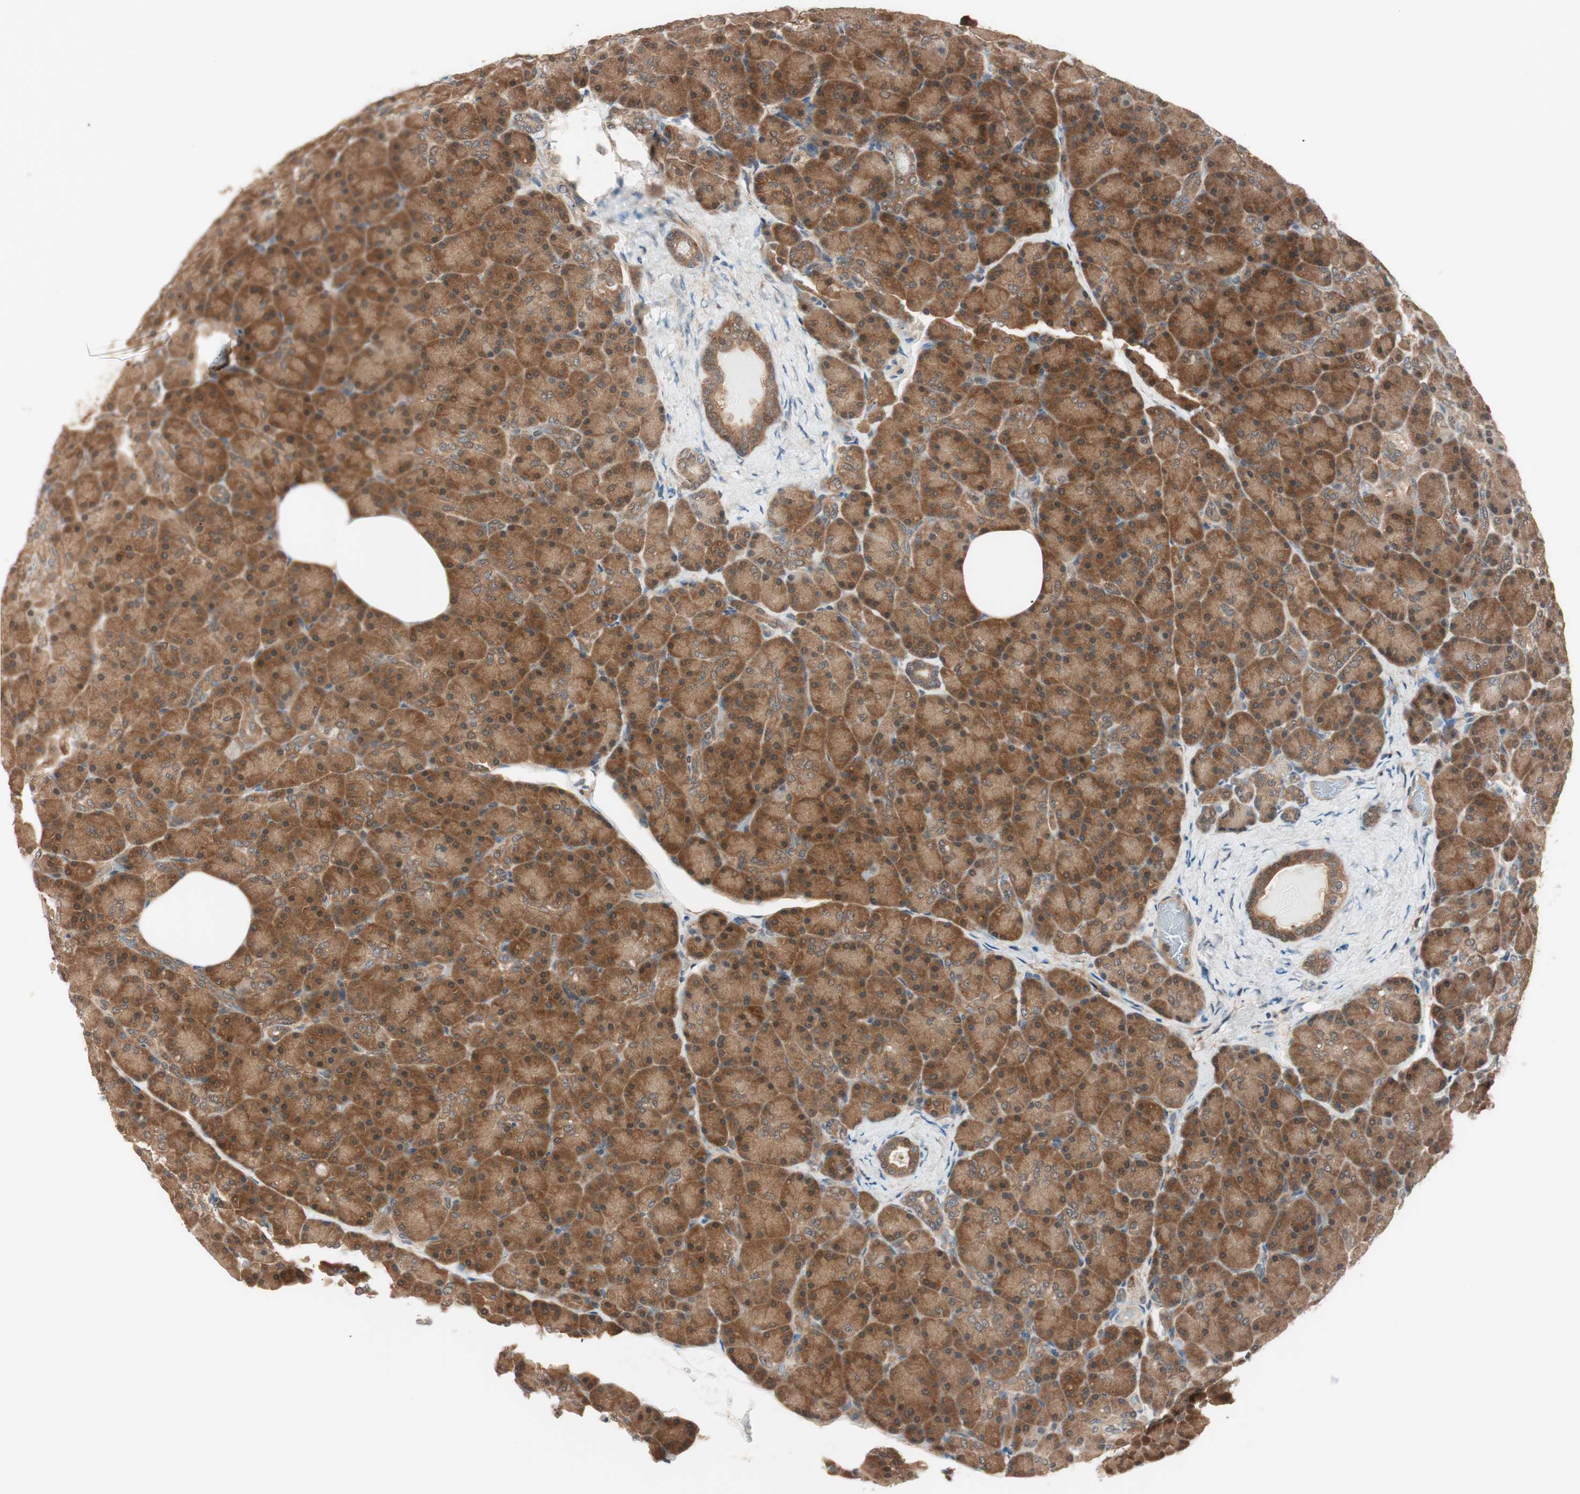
{"staining": {"intensity": "strong", "quantity": ">75%", "location": "cytoplasmic/membranous"}, "tissue": "pancreas", "cell_type": "Exocrine glandular cells", "image_type": "normal", "snomed": [{"axis": "morphology", "description": "Normal tissue, NOS"}, {"axis": "topography", "description": "Pancreas"}], "caption": "High-magnification brightfield microscopy of benign pancreas stained with DAB (brown) and counterstained with hematoxylin (blue). exocrine glandular cells exhibit strong cytoplasmic/membranous expression is appreciated in about>75% of cells. Using DAB (brown) and hematoxylin (blue) stains, captured at high magnification using brightfield microscopy.", "gene": "GALT", "patient": {"sex": "female", "age": 43}}